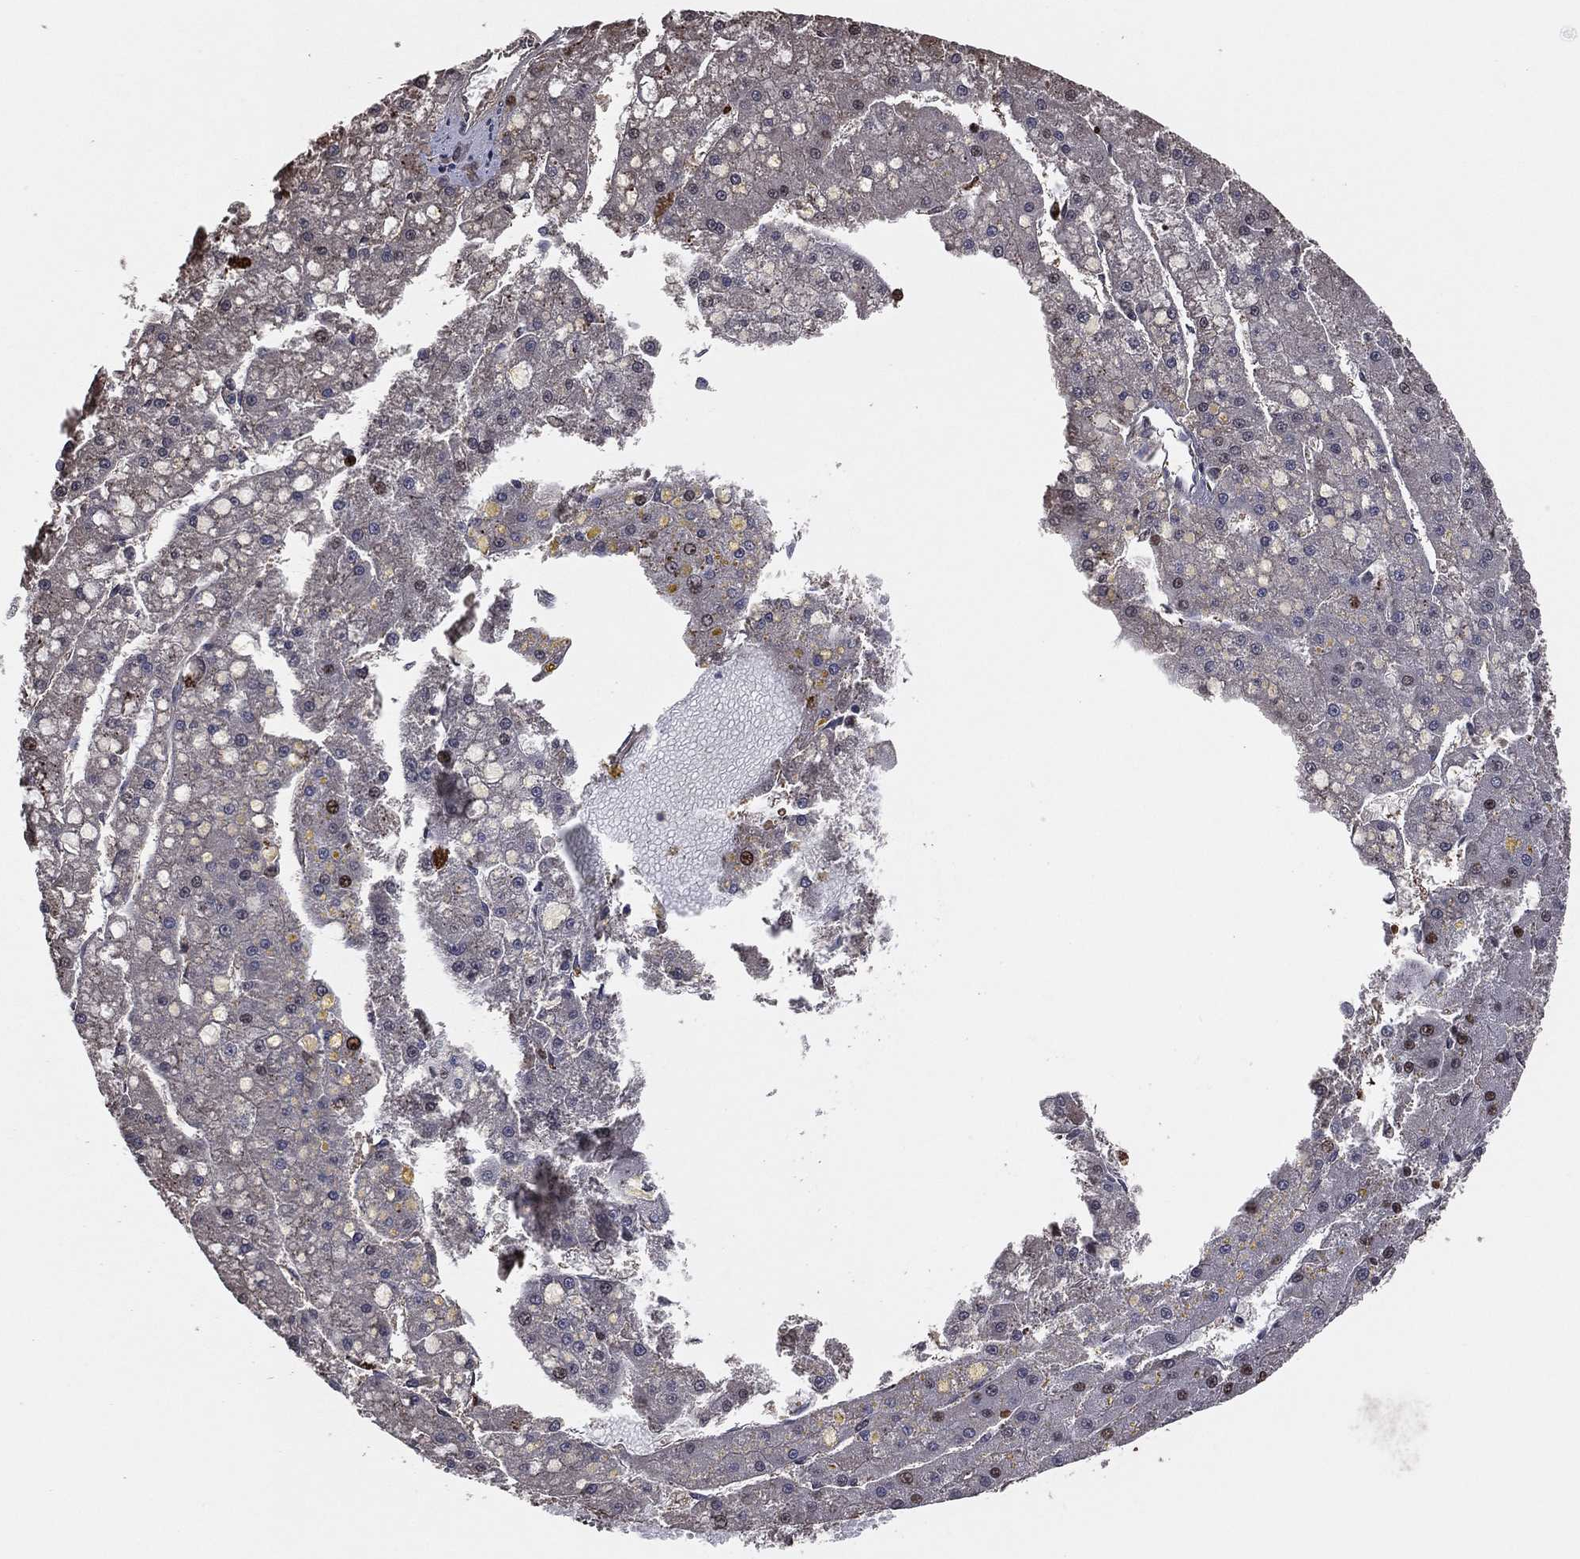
{"staining": {"intensity": "moderate", "quantity": "<25%", "location": "cytoplasmic/membranous"}, "tissue": "liver cancer", "cell_type": "Tumor cells", "image_type": "cancer", "snomed": [{"axis": "morphology", "description": "Carcinoma, Hepatocellular, NOS"}, {"axis": "topography", "description": "Liver"}], "caption": "Protein staining of liver hepatocellular carcinoma tissue demonstrates moderate cytoplasmic/membranous positivity in approximately <25% of tumor cells.", "gene": "GAPDH", "patient": {"sex": "male", "age": 67}}